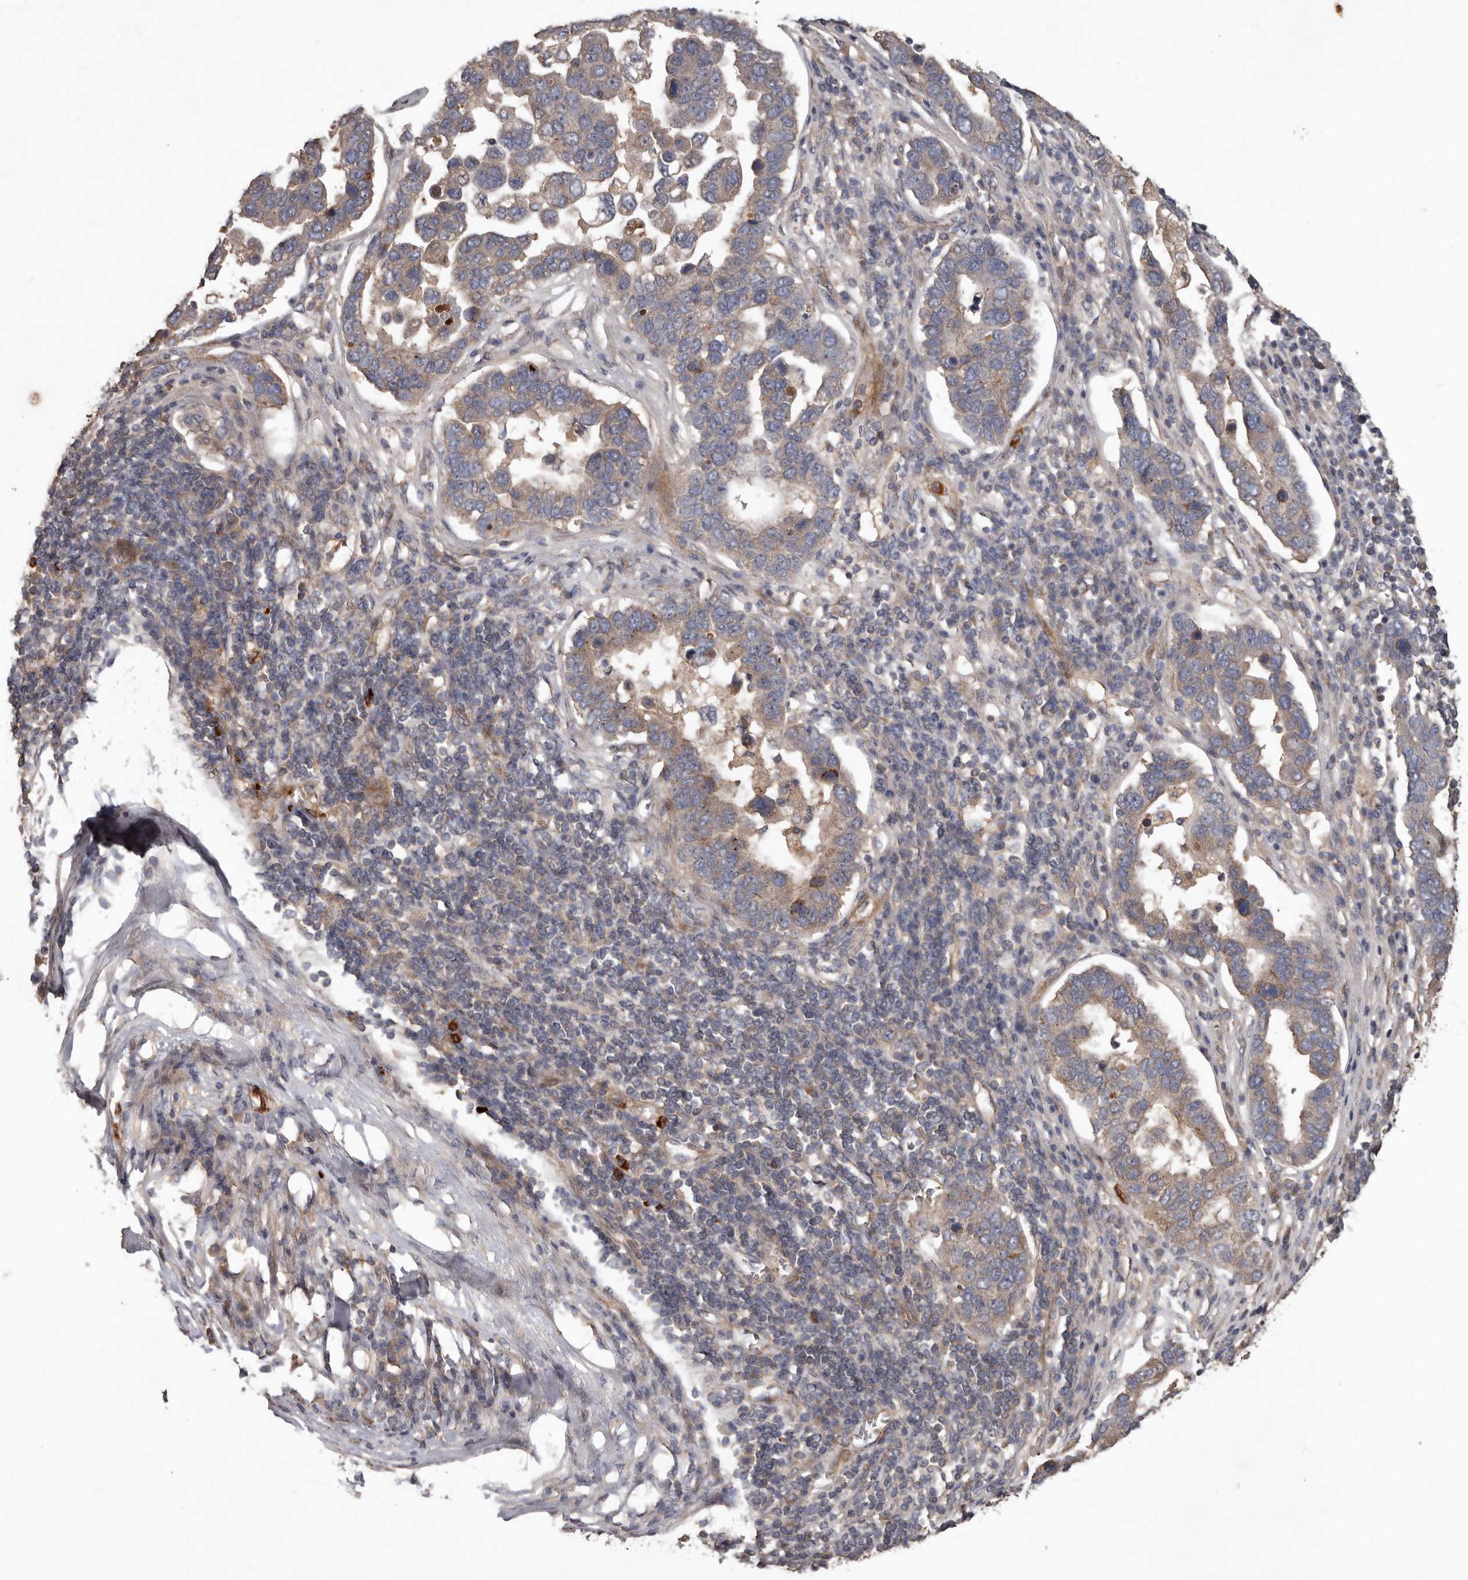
{"staining": {"intensity": "weak", "quantity": ">75%", "location": "cytoplasmic/membranous"}, "tissue": "pancreatic cancer", "cell_type": "Tumor cells", "image_type": "cancer", "snomed": [{"axis": "morphology", "description": "Adenocarcinoma, NOS"}, {"axis": "topography", "description": "Pancreas"}], "caption": "This is a micrograph of IHC staining of pancreatic adenocarcinoma, which shows weak staining in the cytoplasmic/membranous of tumor cells.", "gene": "ARHGEF5", "patient": {"sex": "female", "age": 61}}